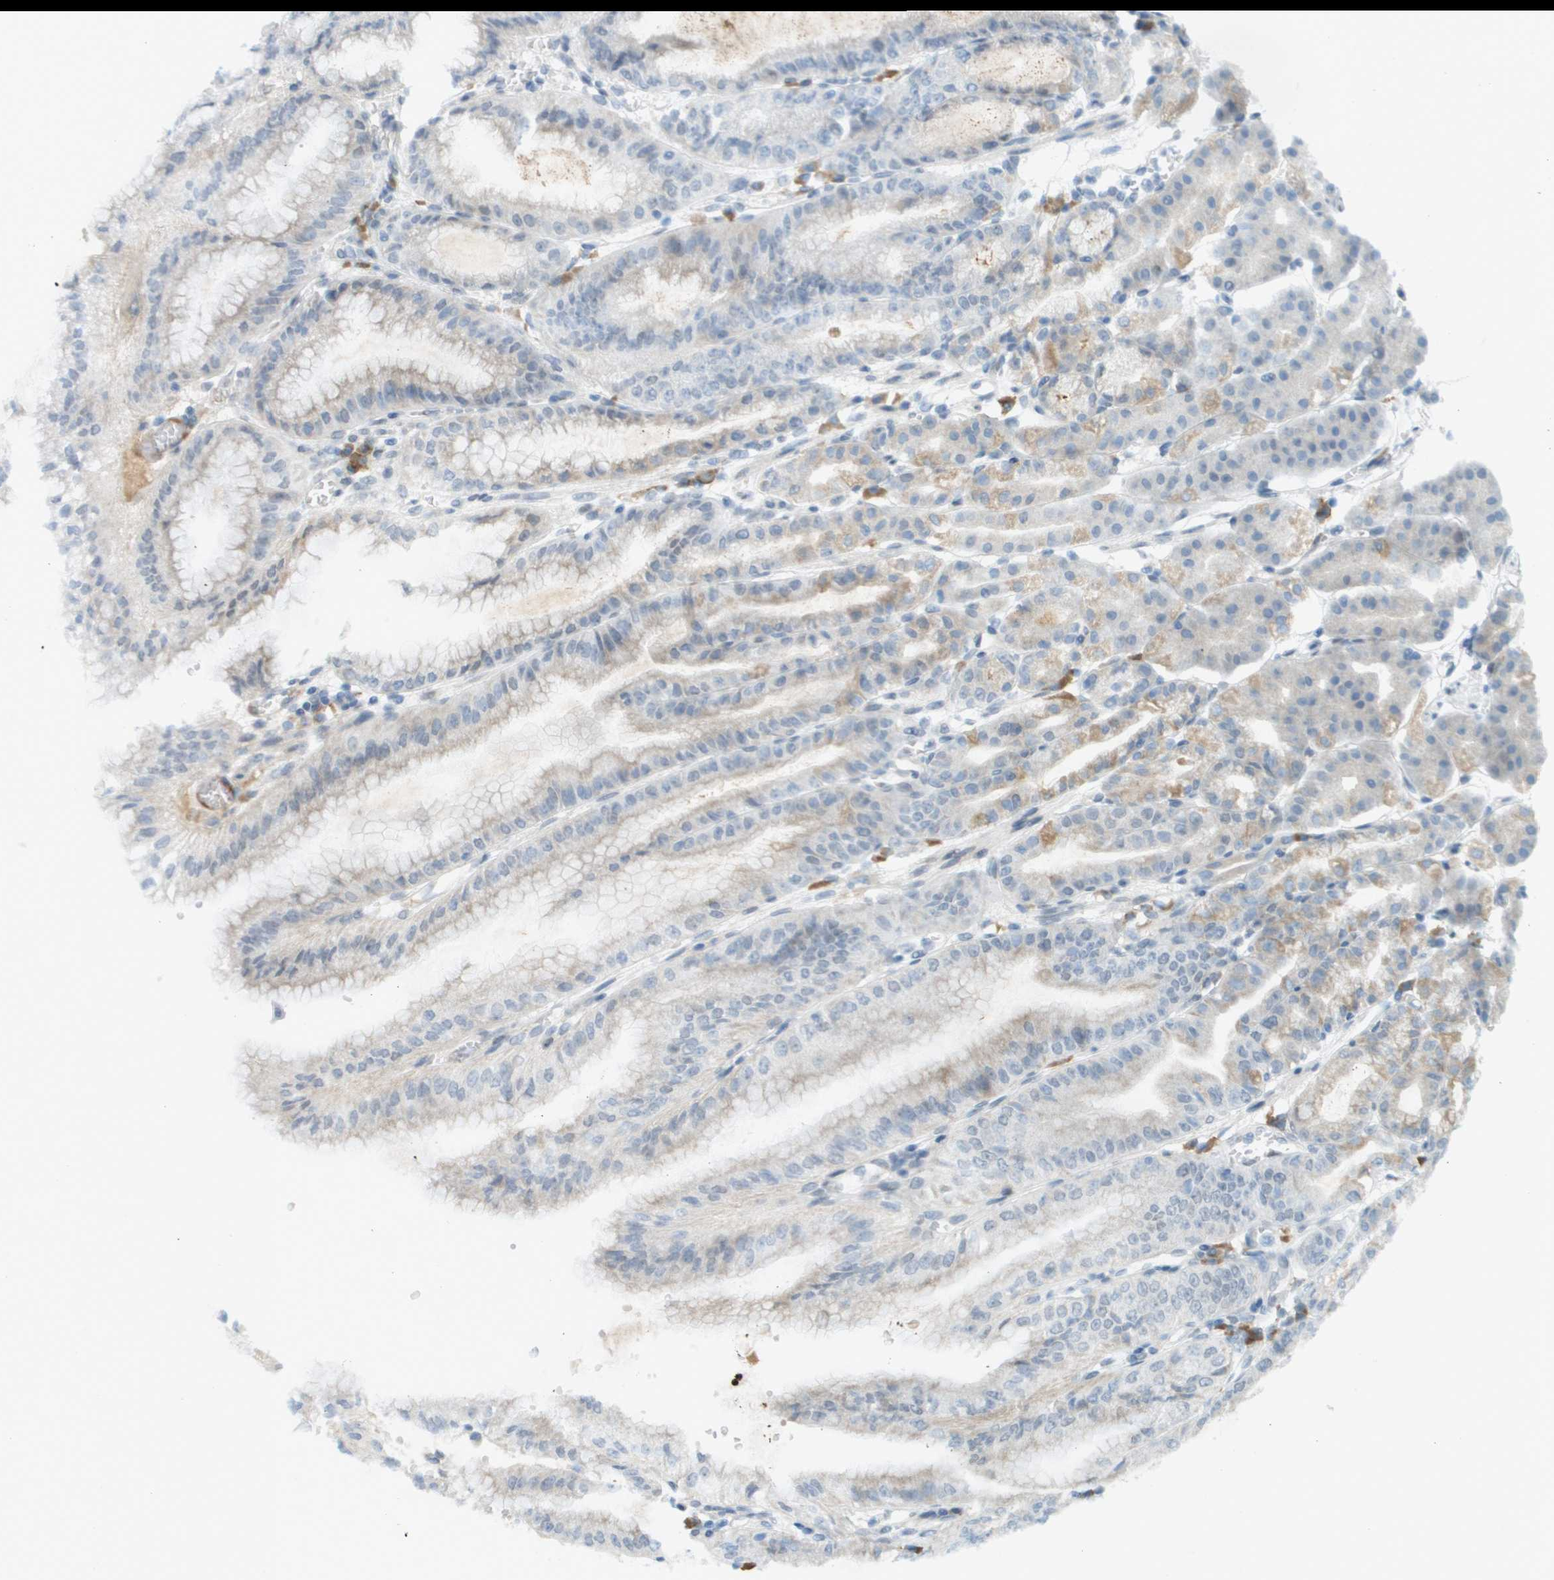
{"staining": {"intensity": "moderate", "quantity": "25%-75%", "location": "cytoplasmic/membranous,nuclear"}, "tissue": "stomach", "cell_type": "Glandular cells", "image_type": "normal", "snomed": [{"axis": "morphology", "description": "Normal tissue, NOS"}, {"axis": "topography", "description": "Stomach, lower"}], "caption": "High-magnification brightfield microscopy of normal stomach stained with DAB (brown) and counterstained with hematoxylin (blue). glandular cells exhibit moderate cytoplasmic/membranous,nuclear staining is appreciated in approximately25%-75% of cells.", "gene": "CACNB4", "patient": {"sex": "male", "age": 71}}